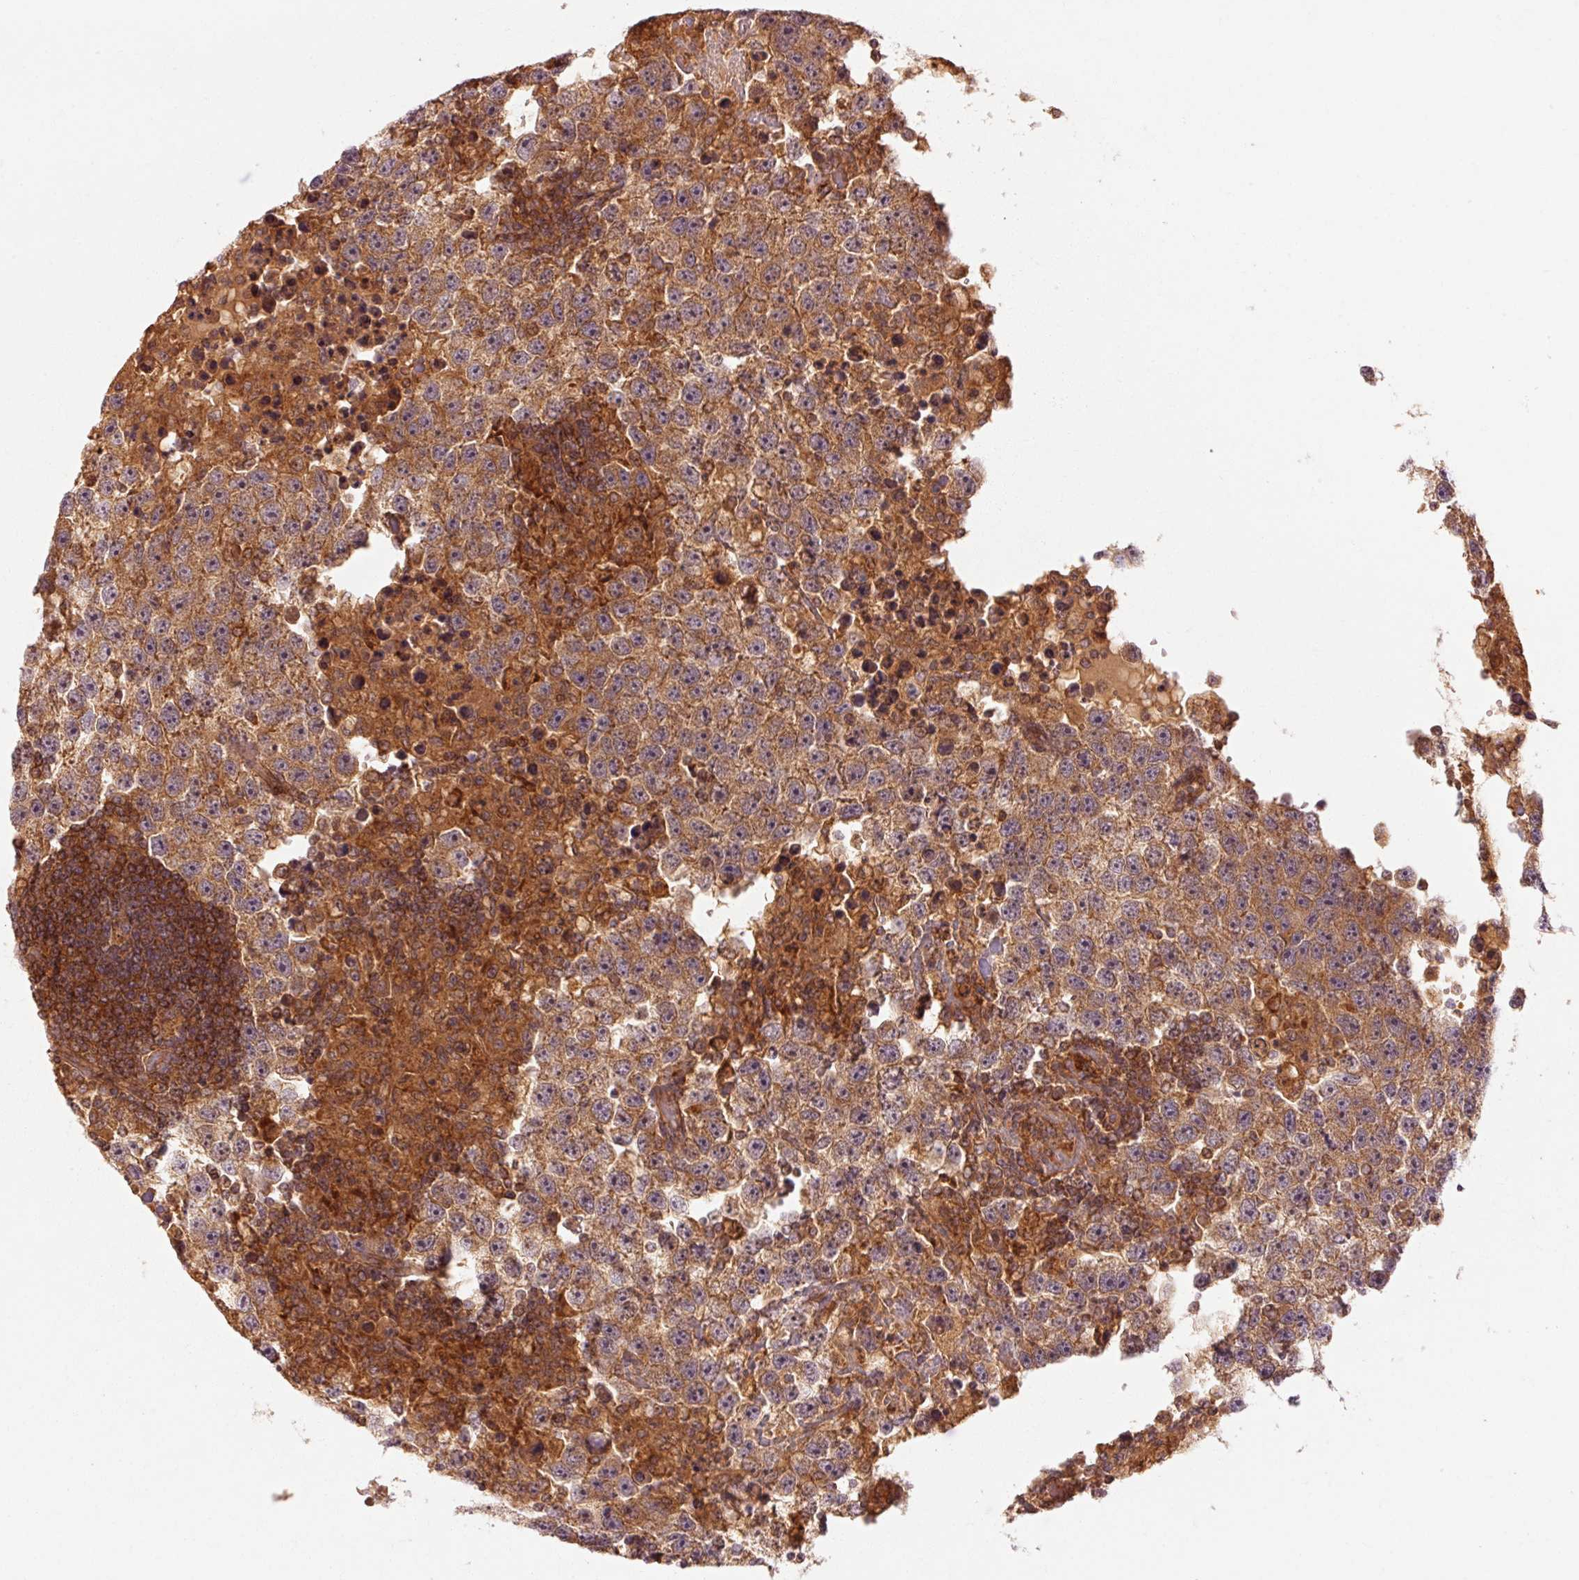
{"staining": {"intensity": "moderate", "quantity": ">75%", "location": "cytoplasmic/membranous"}, "tissue": "testis cancer", "cell_type": "Tumor cells", "image_type": "cancer", "snomed": [{"axis": "morphology", "description": "Carcinoma, Embryonal, NOS"}, {"axis": "topography", "description": "Testis"}], "caption": "An image showing moderate cytoplasmic/membranous expression in about >75% of tumor cells in testis cancer (embryonal carcinoma), as visualized by brown immunohistochemical staining.", "gene": "CTNNA1", "patient": {"sex": "male", "age": 83}}